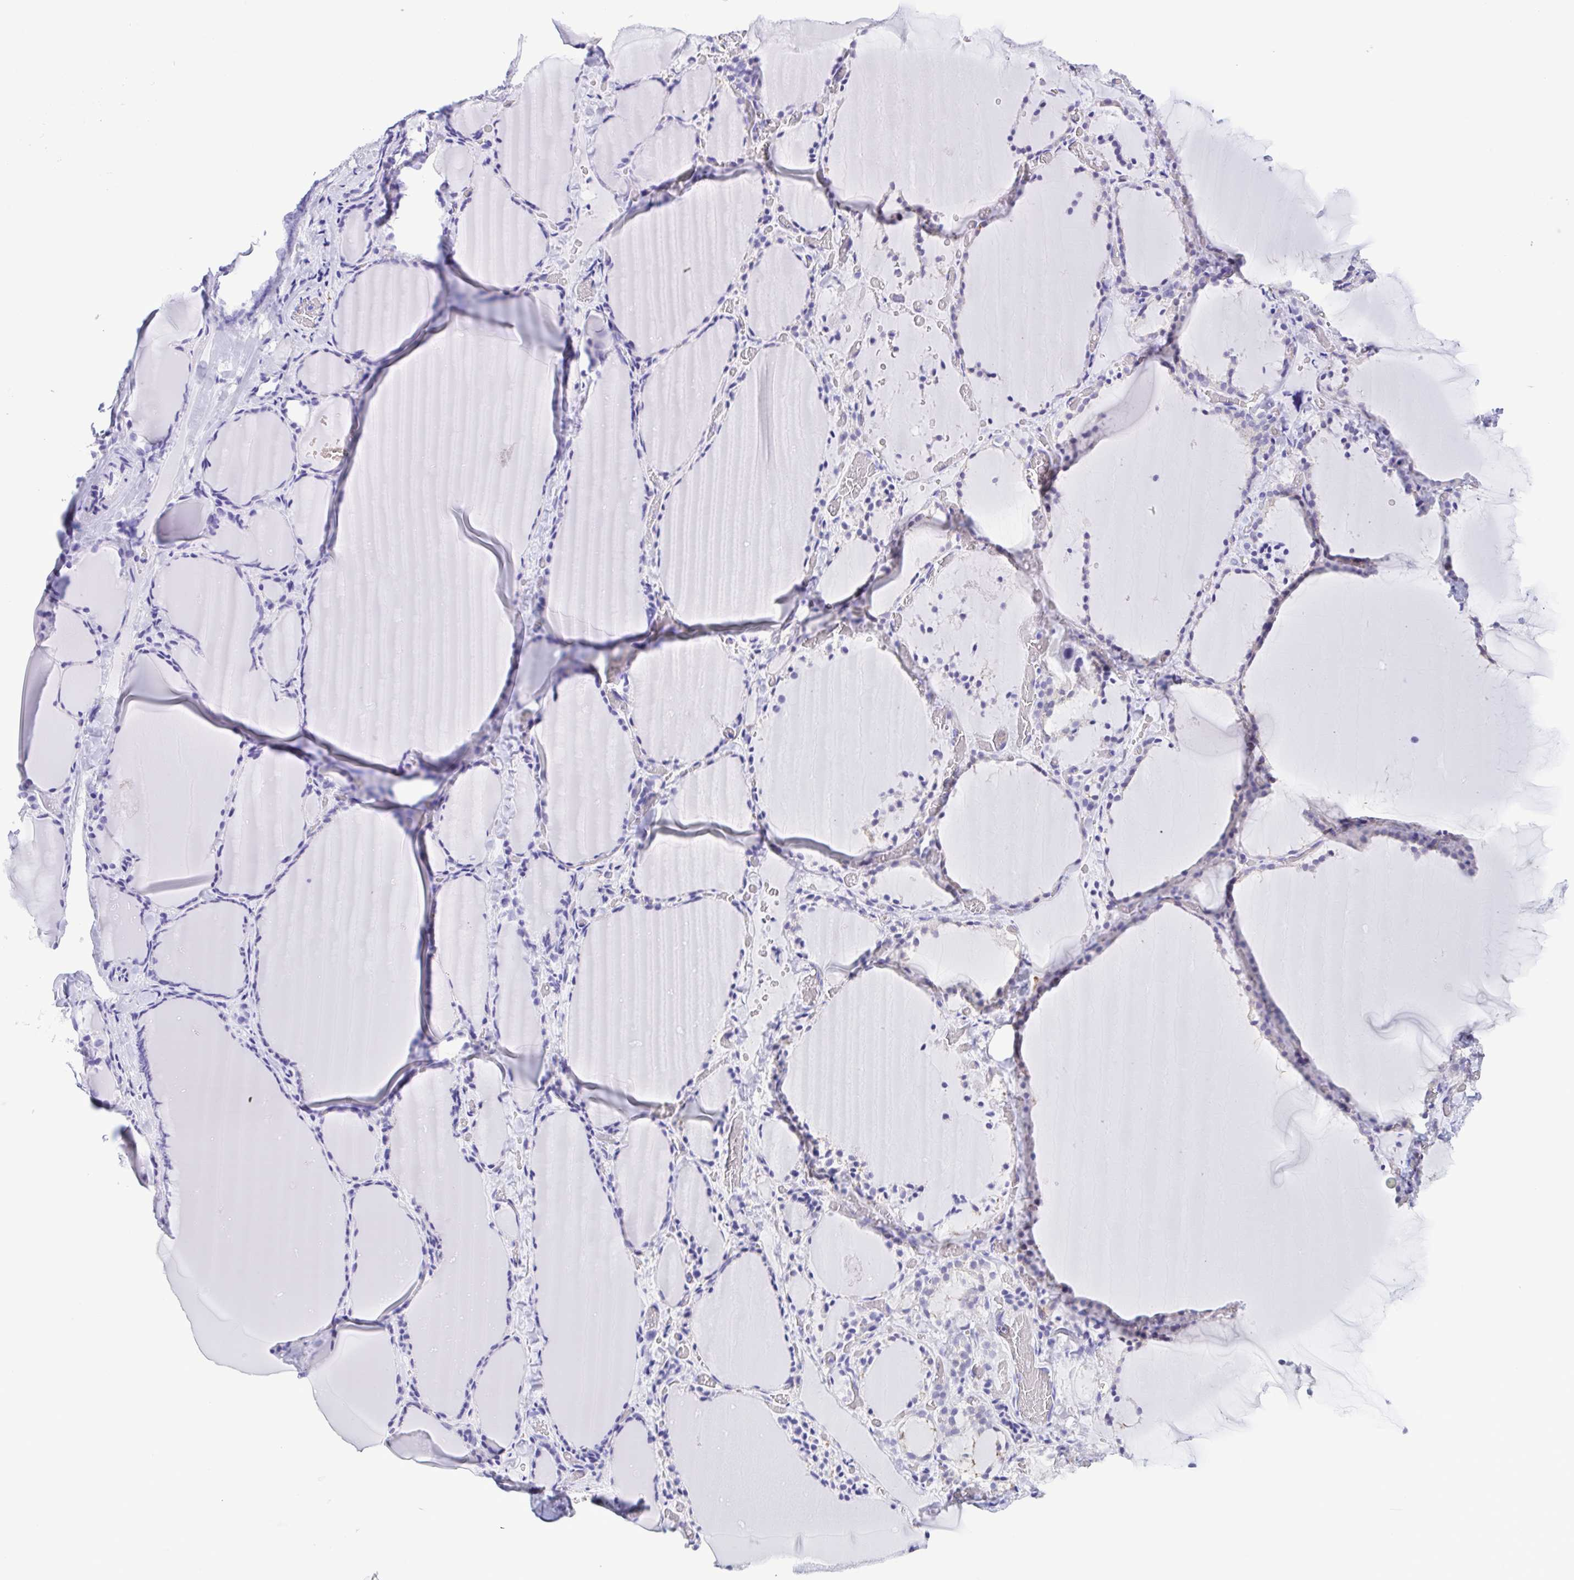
{"staining": {"intensity": "negative", "quantity": "none", "location": "none"}, "tissue": "thyroid gland", "cell_type": "Glandular cells", "image_type": "normal", "snomed": [{"axis": "morphology", "description": "Normal tissue, NOS"}, {"axis": "topography", "description": "Thyroid gland"}], "caption": "There is no significant staining in glandular cells of thyroid gland. (DAB IHC visualized using brightfield microscopy, high magnification).", "gene": "LDHC", "patient": {"sex": "female", "age": 22}}